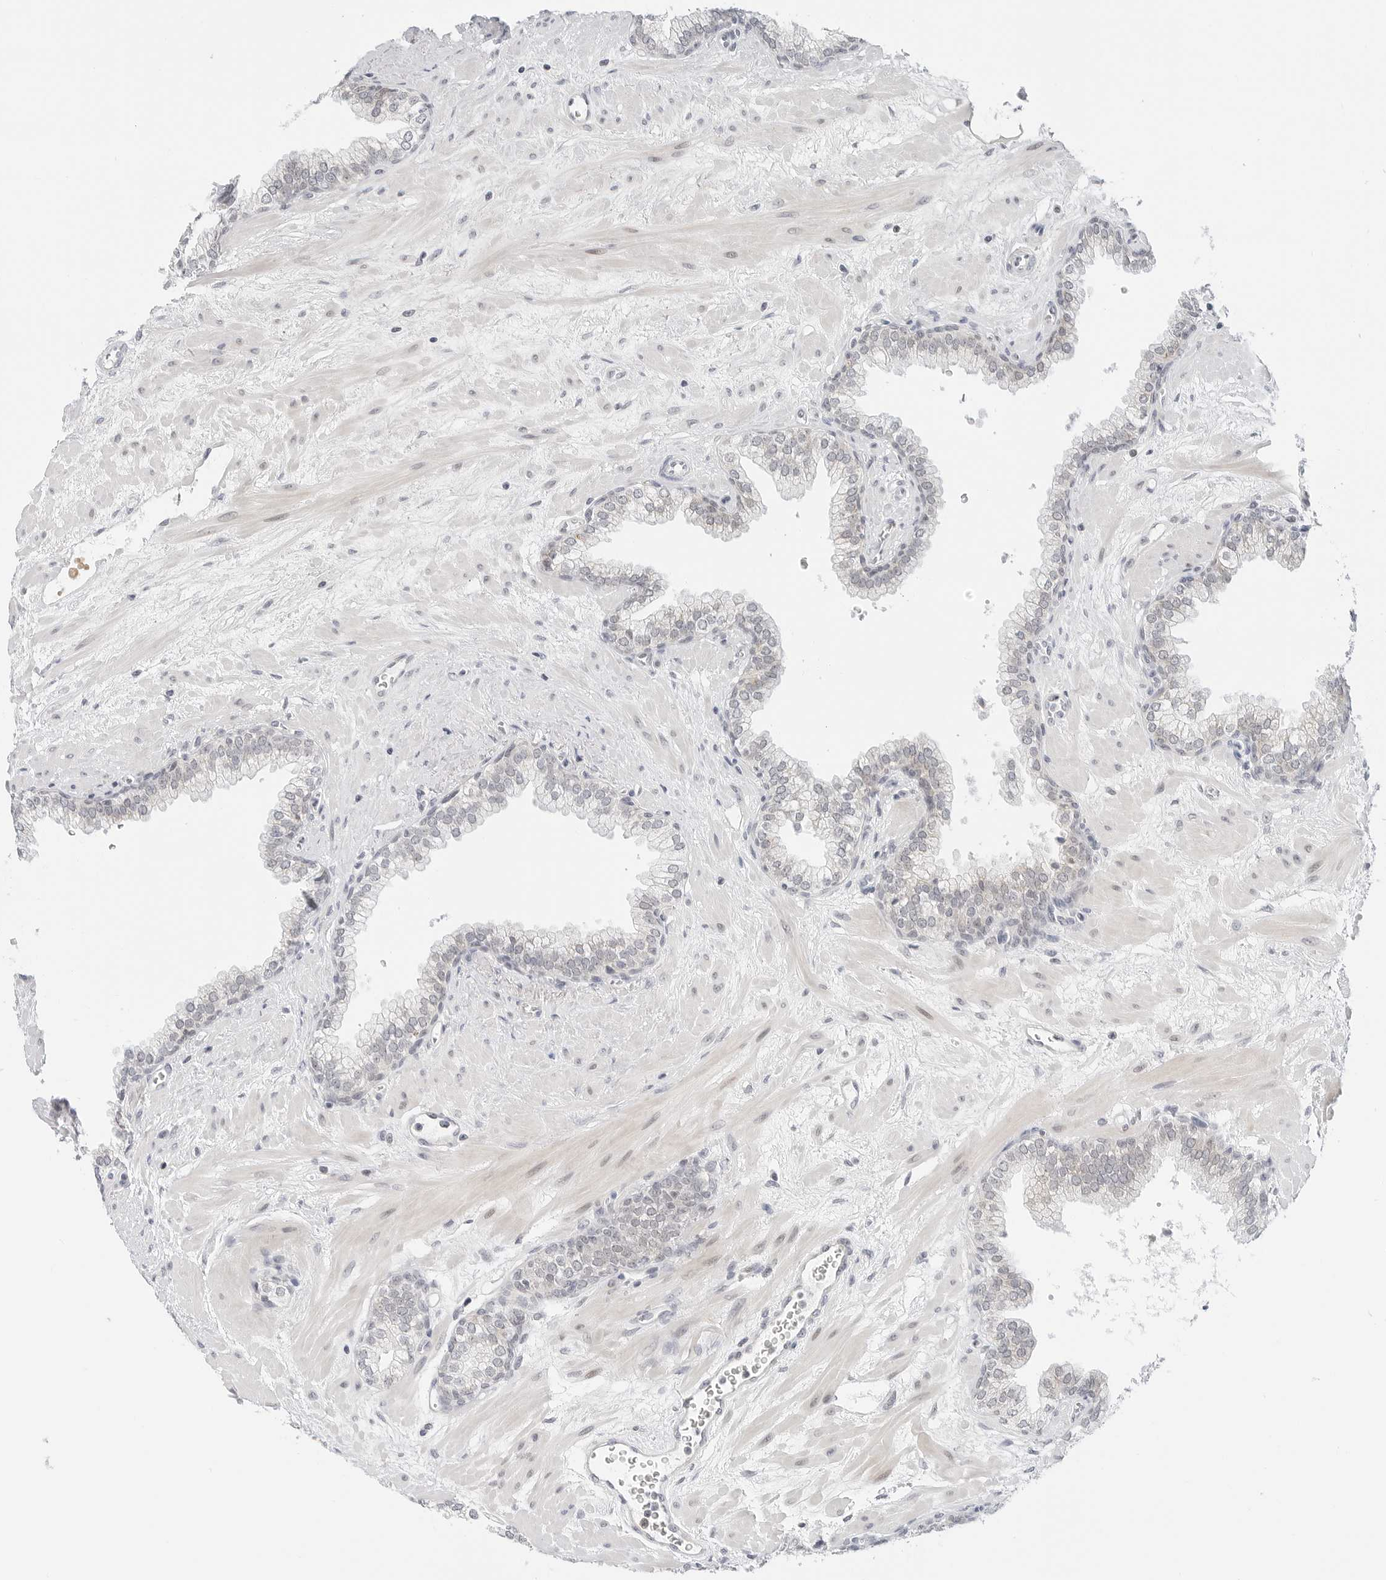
{"staining": {"intensity": "negative", "quantity": "none", "location": "none"}, "tissue": "prostate", "cell_type": "Glandular cells", "image_type": "normal", "snomed": [{"axis": "morphology", "description": "Normal tissue, NOS"}, {"axis": "morphology", "description": "Urothelial carcinoma, Low grade"}, {"axis": "topography", "description": "Urinary bladder"}, {"axis": "topography", "description": "Prostate"}], "caption": "Photomicrograph shows no significant protein expression in glandular cells of unremarkable prostate.", "gene": "TSEN2", "patient": {"sex": "male", "age": 60}}